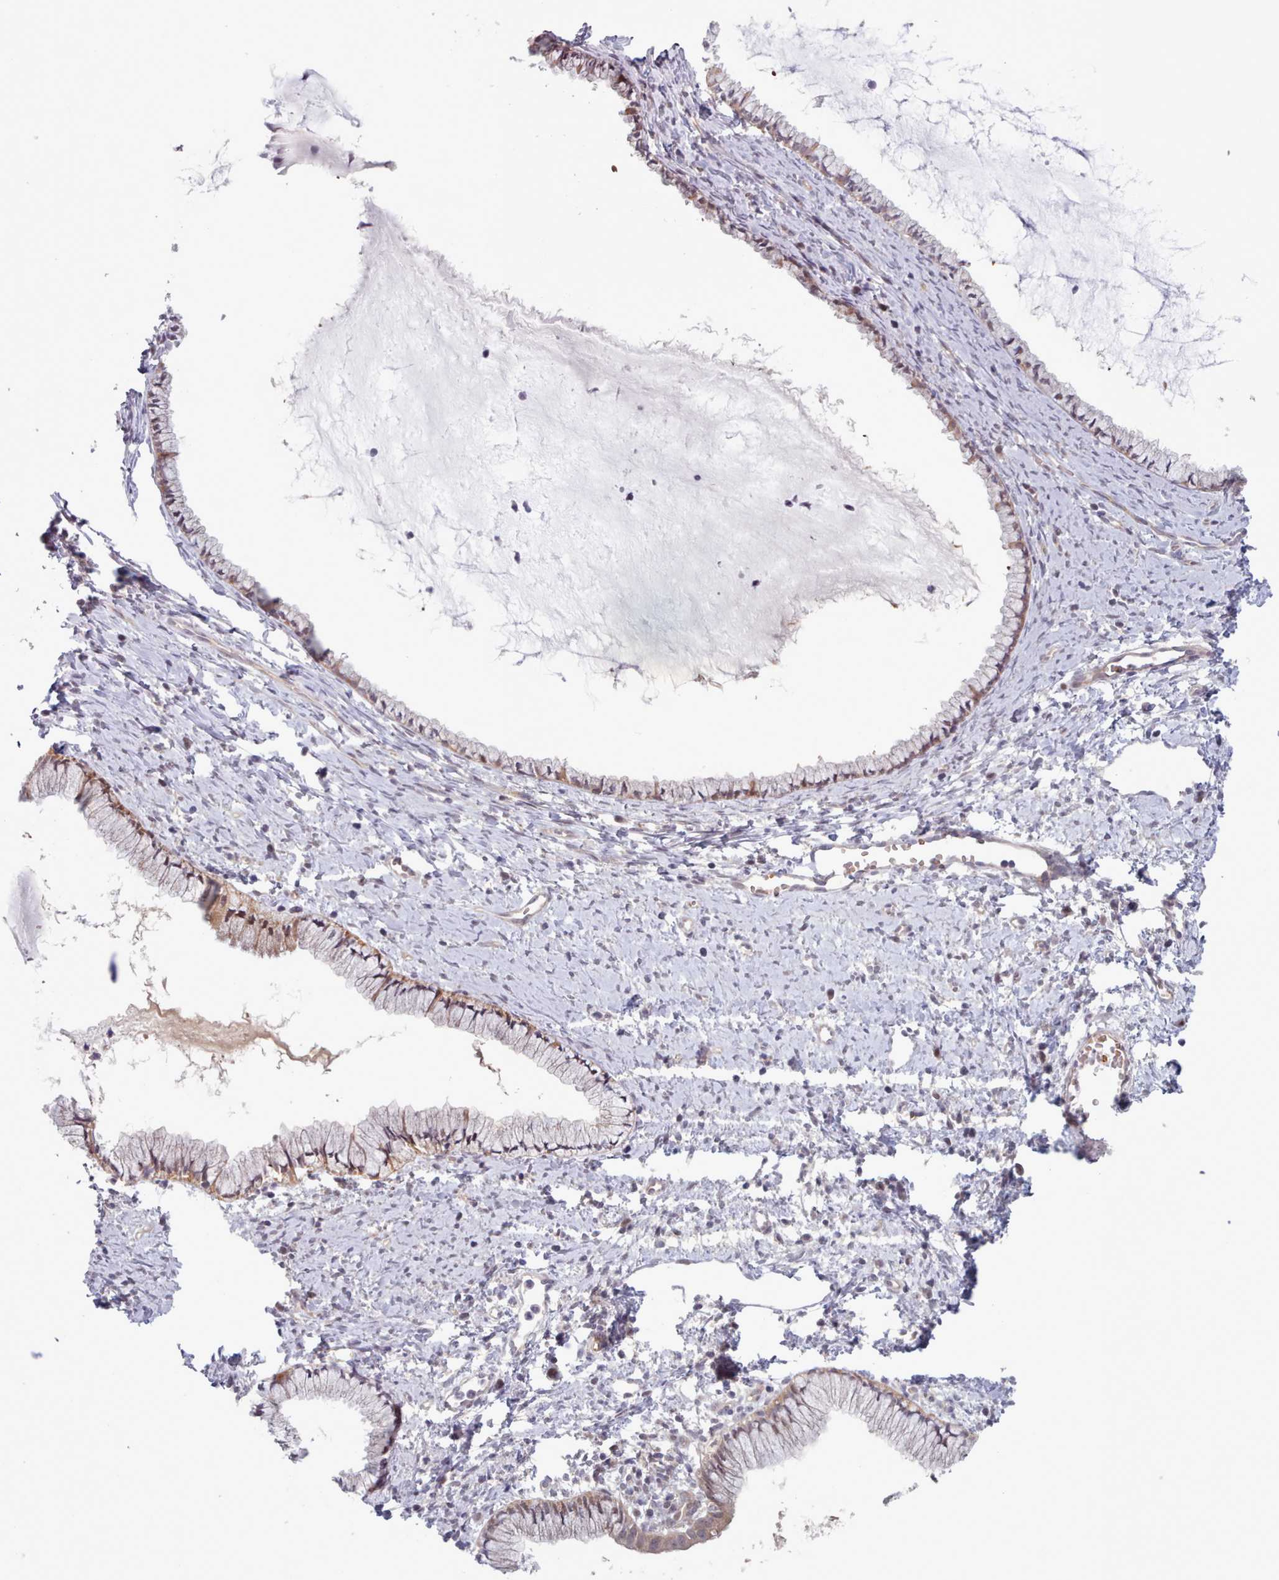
{"staining": {"intensity": "moderate", "quantity": "25%-75%", "location": "cytoplasmic/membranous"}, "tissue": "cervix", "cell_type": "Glandular cells", "image_type": "normal", "snomed": [{"axis": "morphology", "description": "Normal tissue, NOS"}, {"axis": "topography", "description": "Cervix"}], "caption": "Cervix stained with immunohistochemistry reveals moderate cytoplasmic/membranous positivity in approximately 25%-75% of glandular cells. (Stains: DAB (3,3'-diaminobenzidine) in brown, nuclei in blue, Microscopy: brightfield microscopy at high magnification).", "gene": "KBTBD6", "patient": {"sex": "female", "age": 40}}